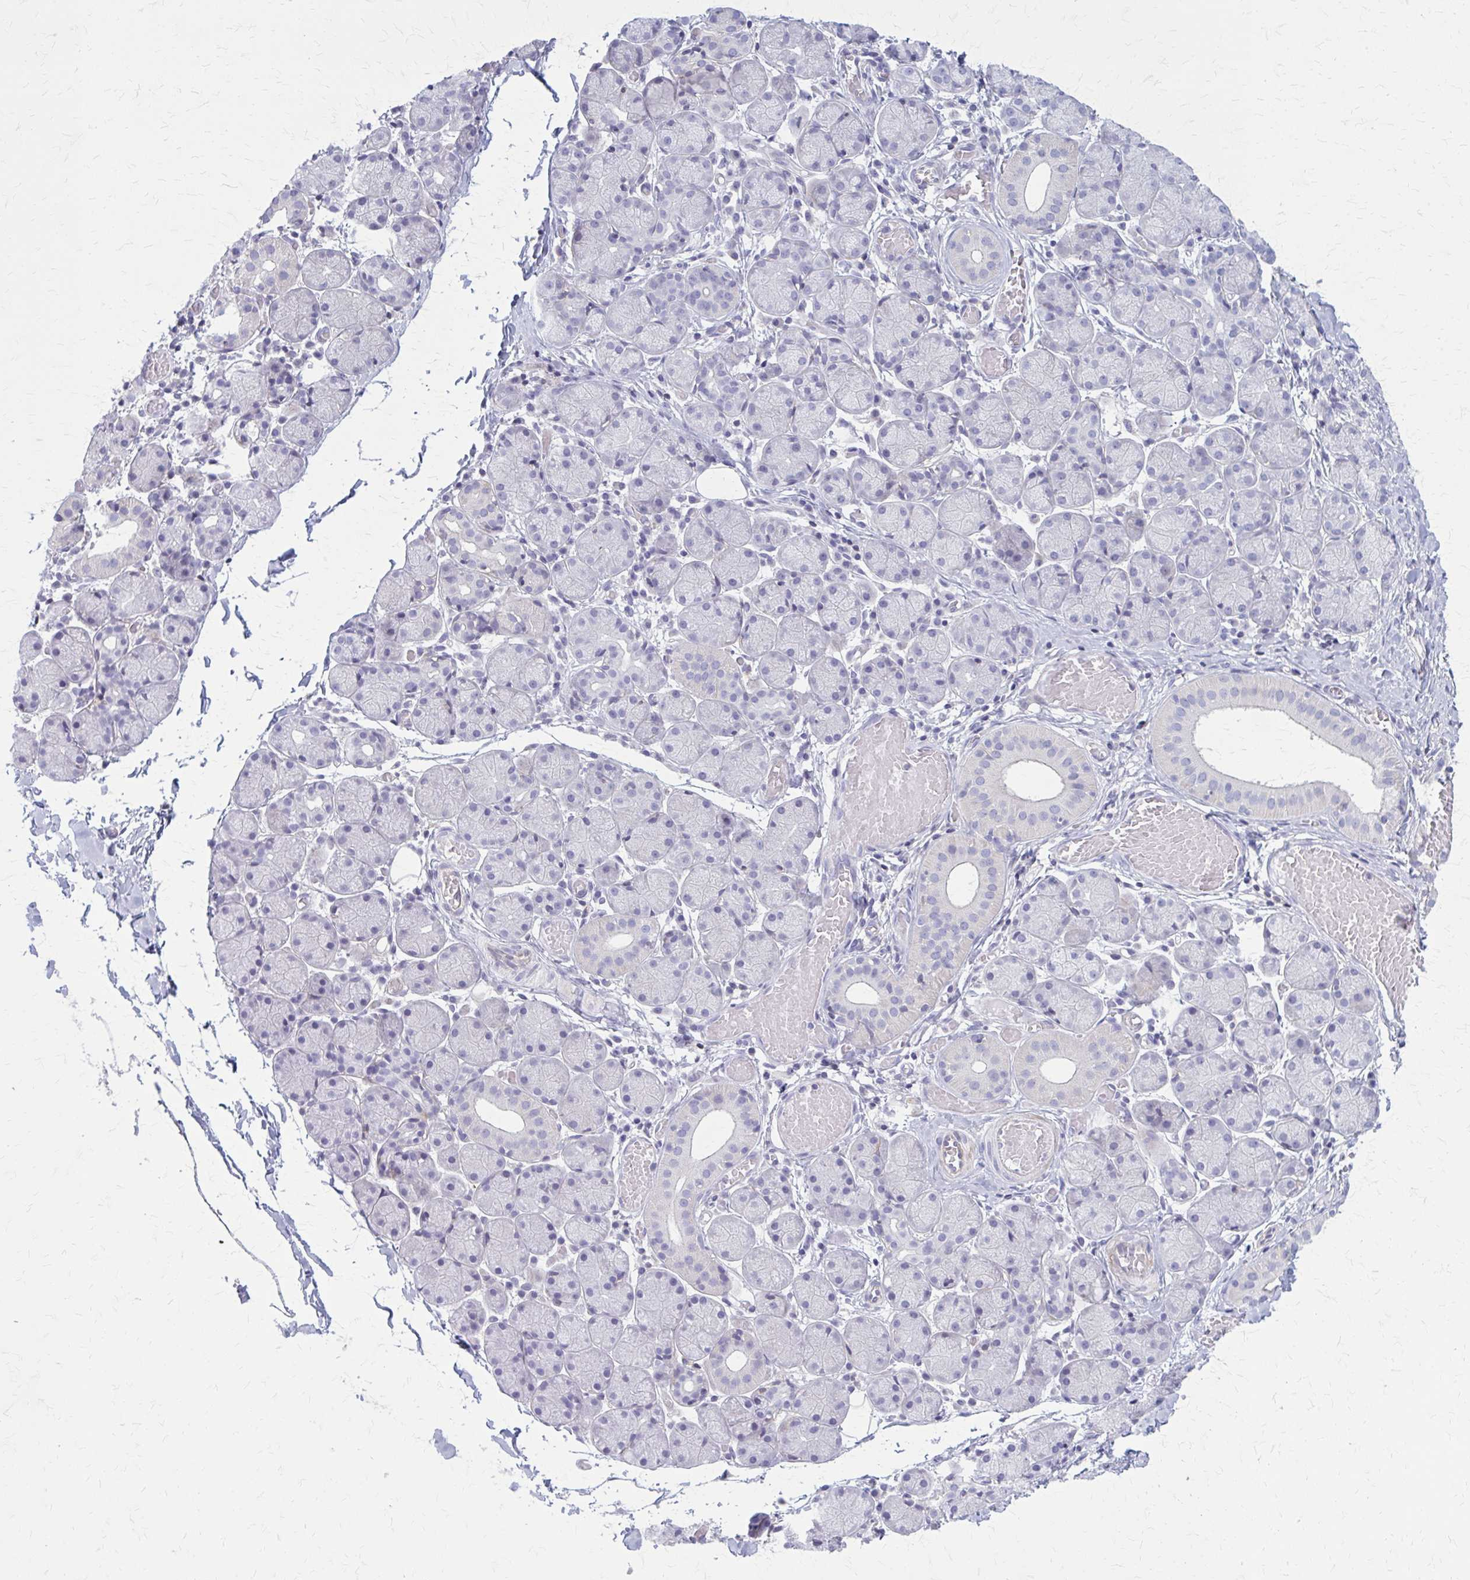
{"staining": {"intensity": "negative", "quantity": "none", "location": "none"}, "tissue": "salivary gland", "cell_type": "Glandular cells", "image_type": "normal", "snomed": [{"axis": "morphology", "description": "Normal tissue, NOS"}, {"axis": "topography", "description": "Salivary gland"}], "caption": "A micrograph of human salivary gland is negative for staining in glandular cells.", "gene": "PITPNM1", "patient": {"sex": "female", "age": 24}}